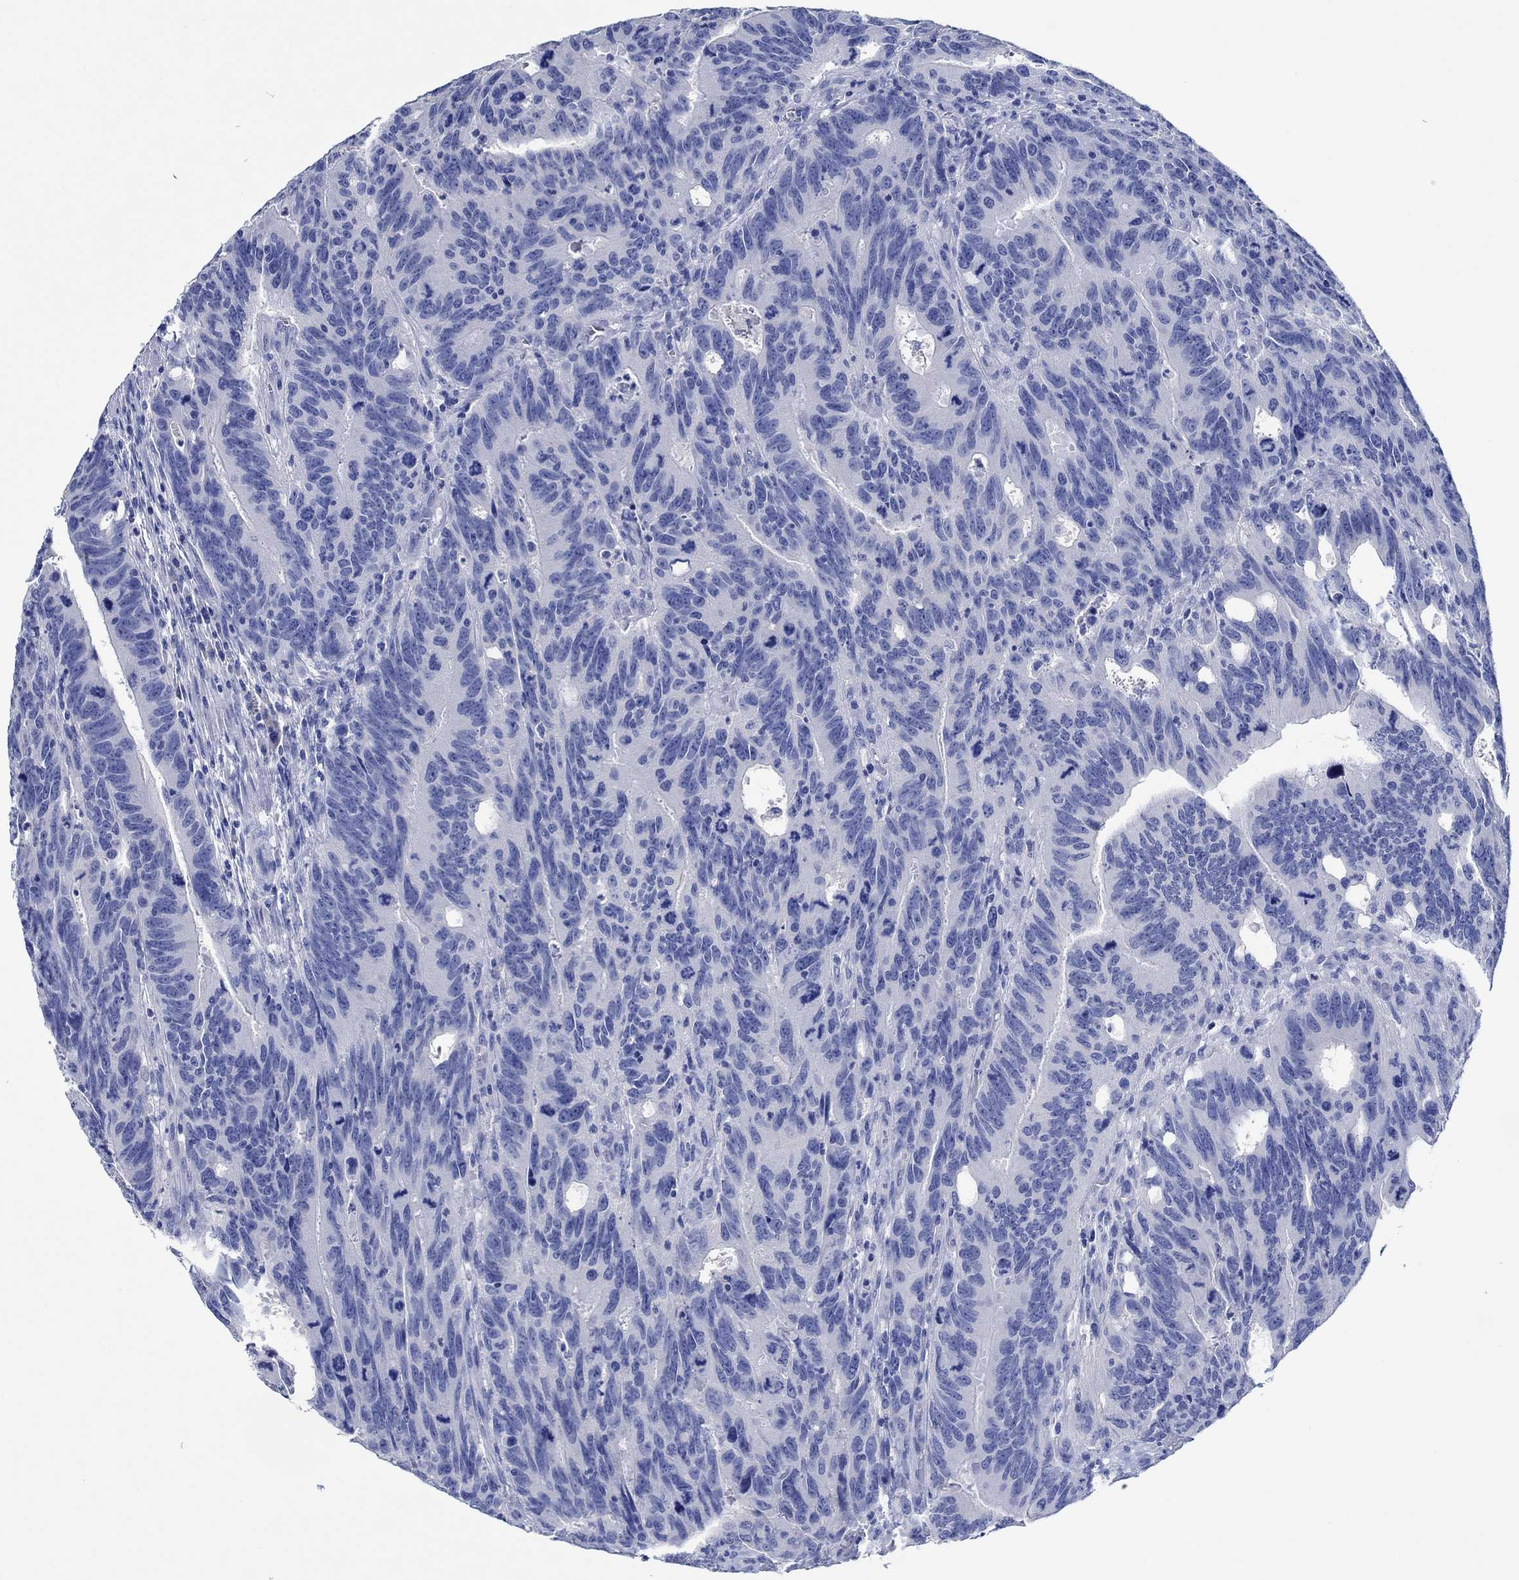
{"staining": {"intensity": "negative", "quantity": "none", "location": "none"}, "tissue": "colorectal cancer", "cell_type": "Tumor cells", "image_type": "cancer", "snomed": [{"axis": "morphology", "description": "Adenocarcinoma, NOS"}, {"axis": "topography", "description": "Colon"}], "caption": "The image reveals no significant staining in tumor cells of adenocarcinoma (colorectal). Brightfield microscopy of IHC stained with DAB (3,3'-diaminobenzidine) (brown) and hematoxylin (blue), captured at high magnification.", "gene": "CPNE6", "patient": {"sex": "female", "age": 77}}